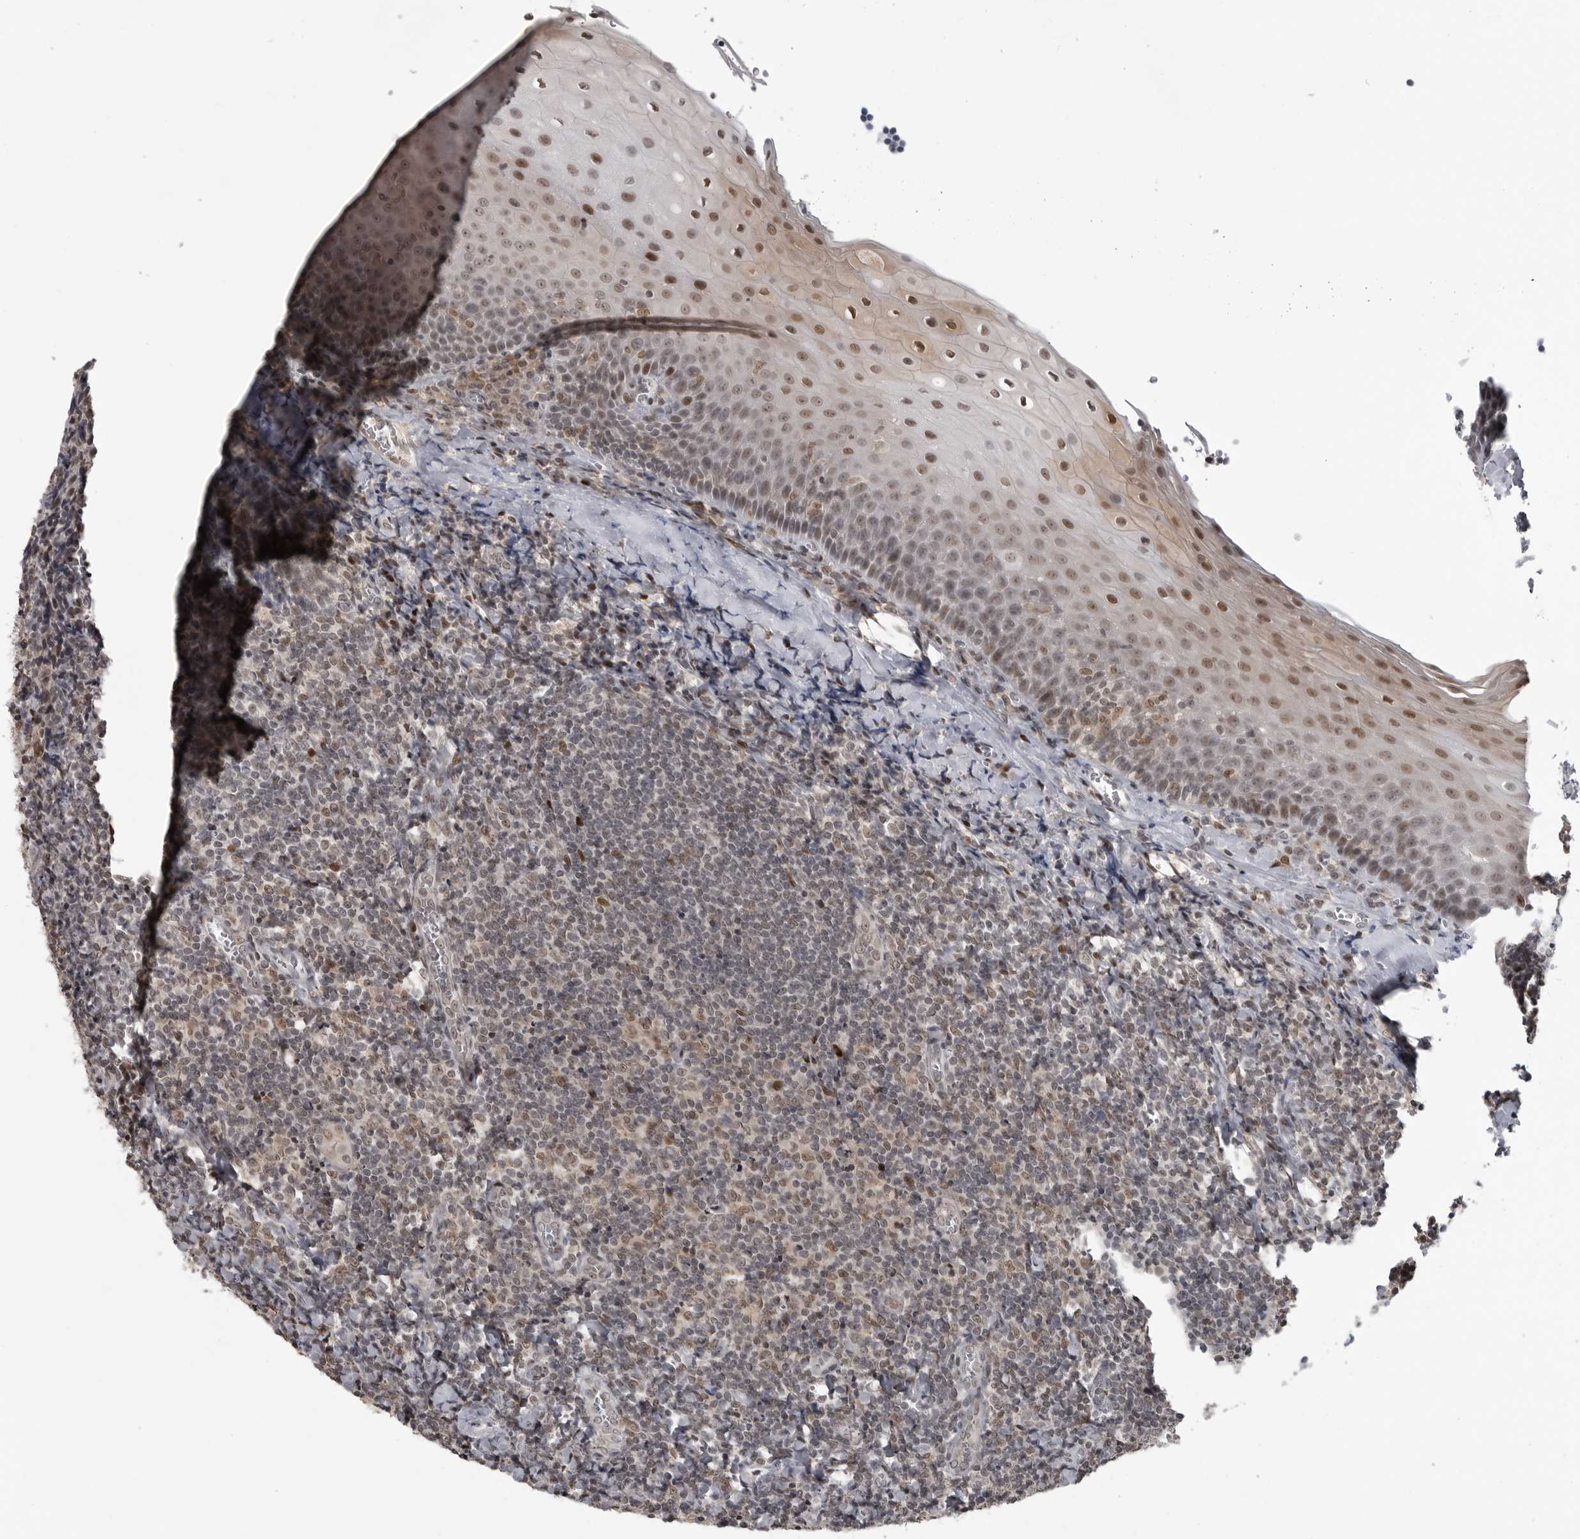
{"staining": {"intensity": "weak", "quantity": "<25%", "location": "nuclear"}, "tissue": "tonsil", "cell_type": "Germinal center cells", "image_type": "normal", "snomed": [{"axis": "morphology", "description": "Normal tissue, NOS"}, {"axis": "topography", "description": "Tonsil"}], "caption": "This is a photomicrograph of immunohistochemistry staining of unremarkable tonsil, which shows no expression in germinal center cells. (Brightfield microscopy of DAB (3,3'-diaminobenzidine) immunohistochemistry at high magnification).", "gene": "C8orf58", "patient": {"sex": "male", "age": 27}}